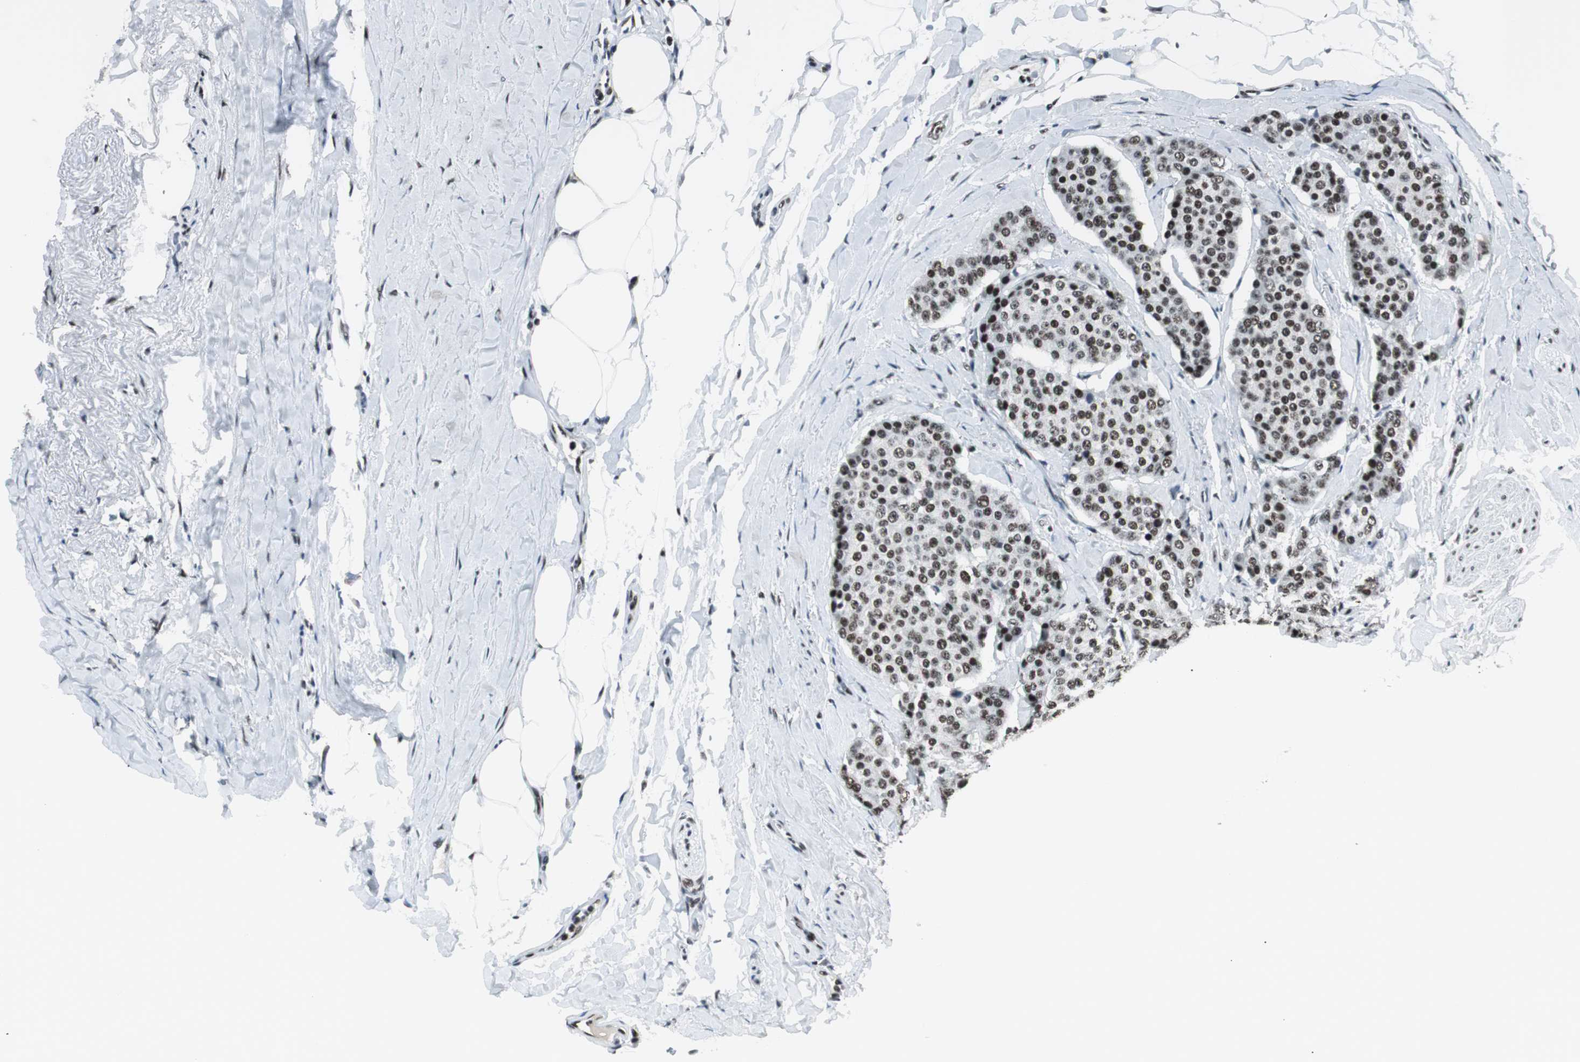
{"staining": {"intensity": "strong", "quantity": ">75%", "location": "nuclear"}, "tissue": "carcinoid", "cell_type": "Tumor cells", "image_type": "cancer", "snomed": [{"axis": "morphology", "description": "Carcinoid, malignant, NOS"}, {"axis": "topography", "description": "Colon"}], "caption": "Carcinoid (malignant) was stained to show a protein in brown. There is high levels of strong nuclear expression in approximately >75% of tumor cells.", "gene": "XRCC1", "patient": {"sex": "female", "age": 61}}